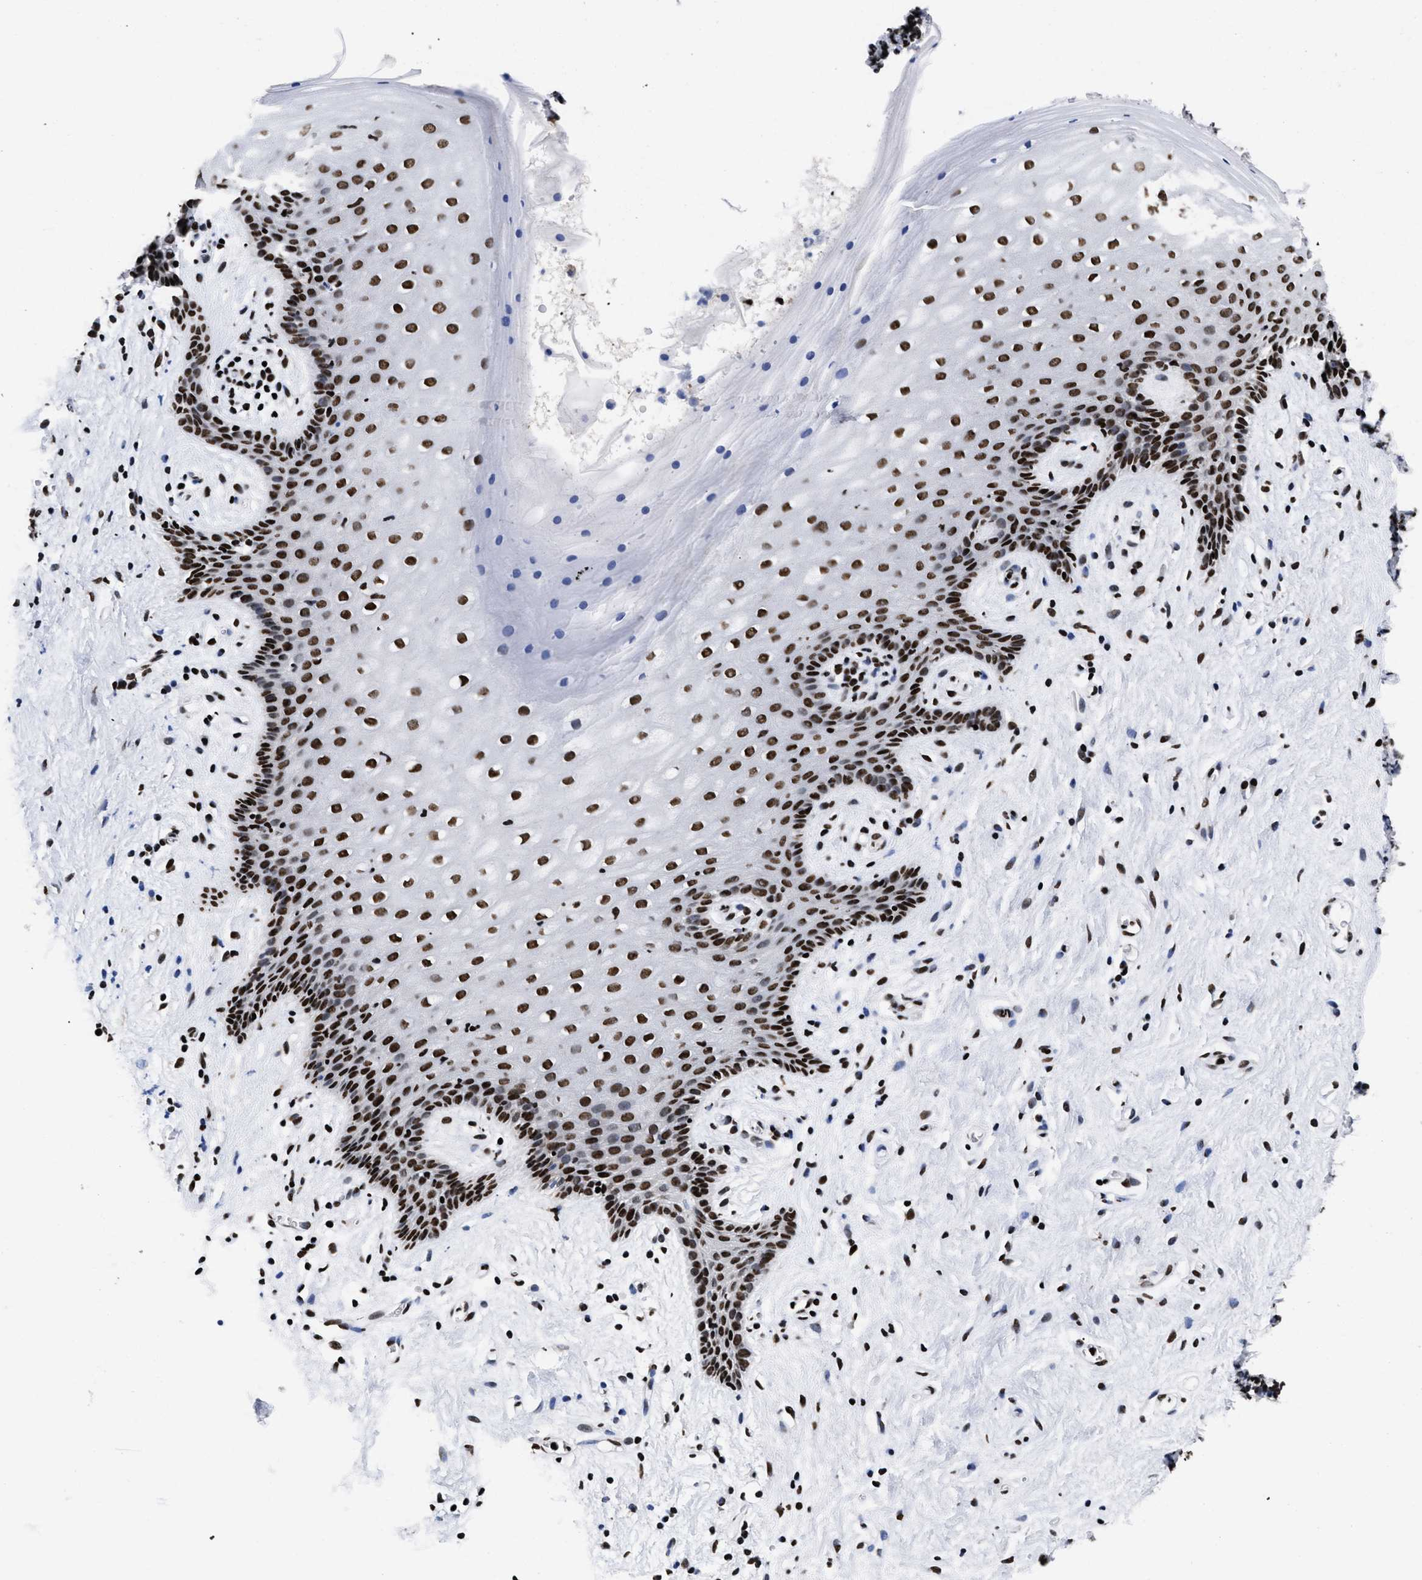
{"staining": {"intensity": "strong", "quantity": ">75%", "location": "nuclear"}, "tissue": "vagina", "cell_type": "Squamous epithelial cells", "image_type": "normal", "snomed": [{"axis": "morphology", "description": "Normal tissue, NOS"}, {"axis": "topography", "description": "Vagina"}], "caption": "Benign vagina shows strong nuclear expression in approximately >75% of squamous epithelial cells.", "gene": "CALHM3", "patient": {"sex": "female", "age": 44}}